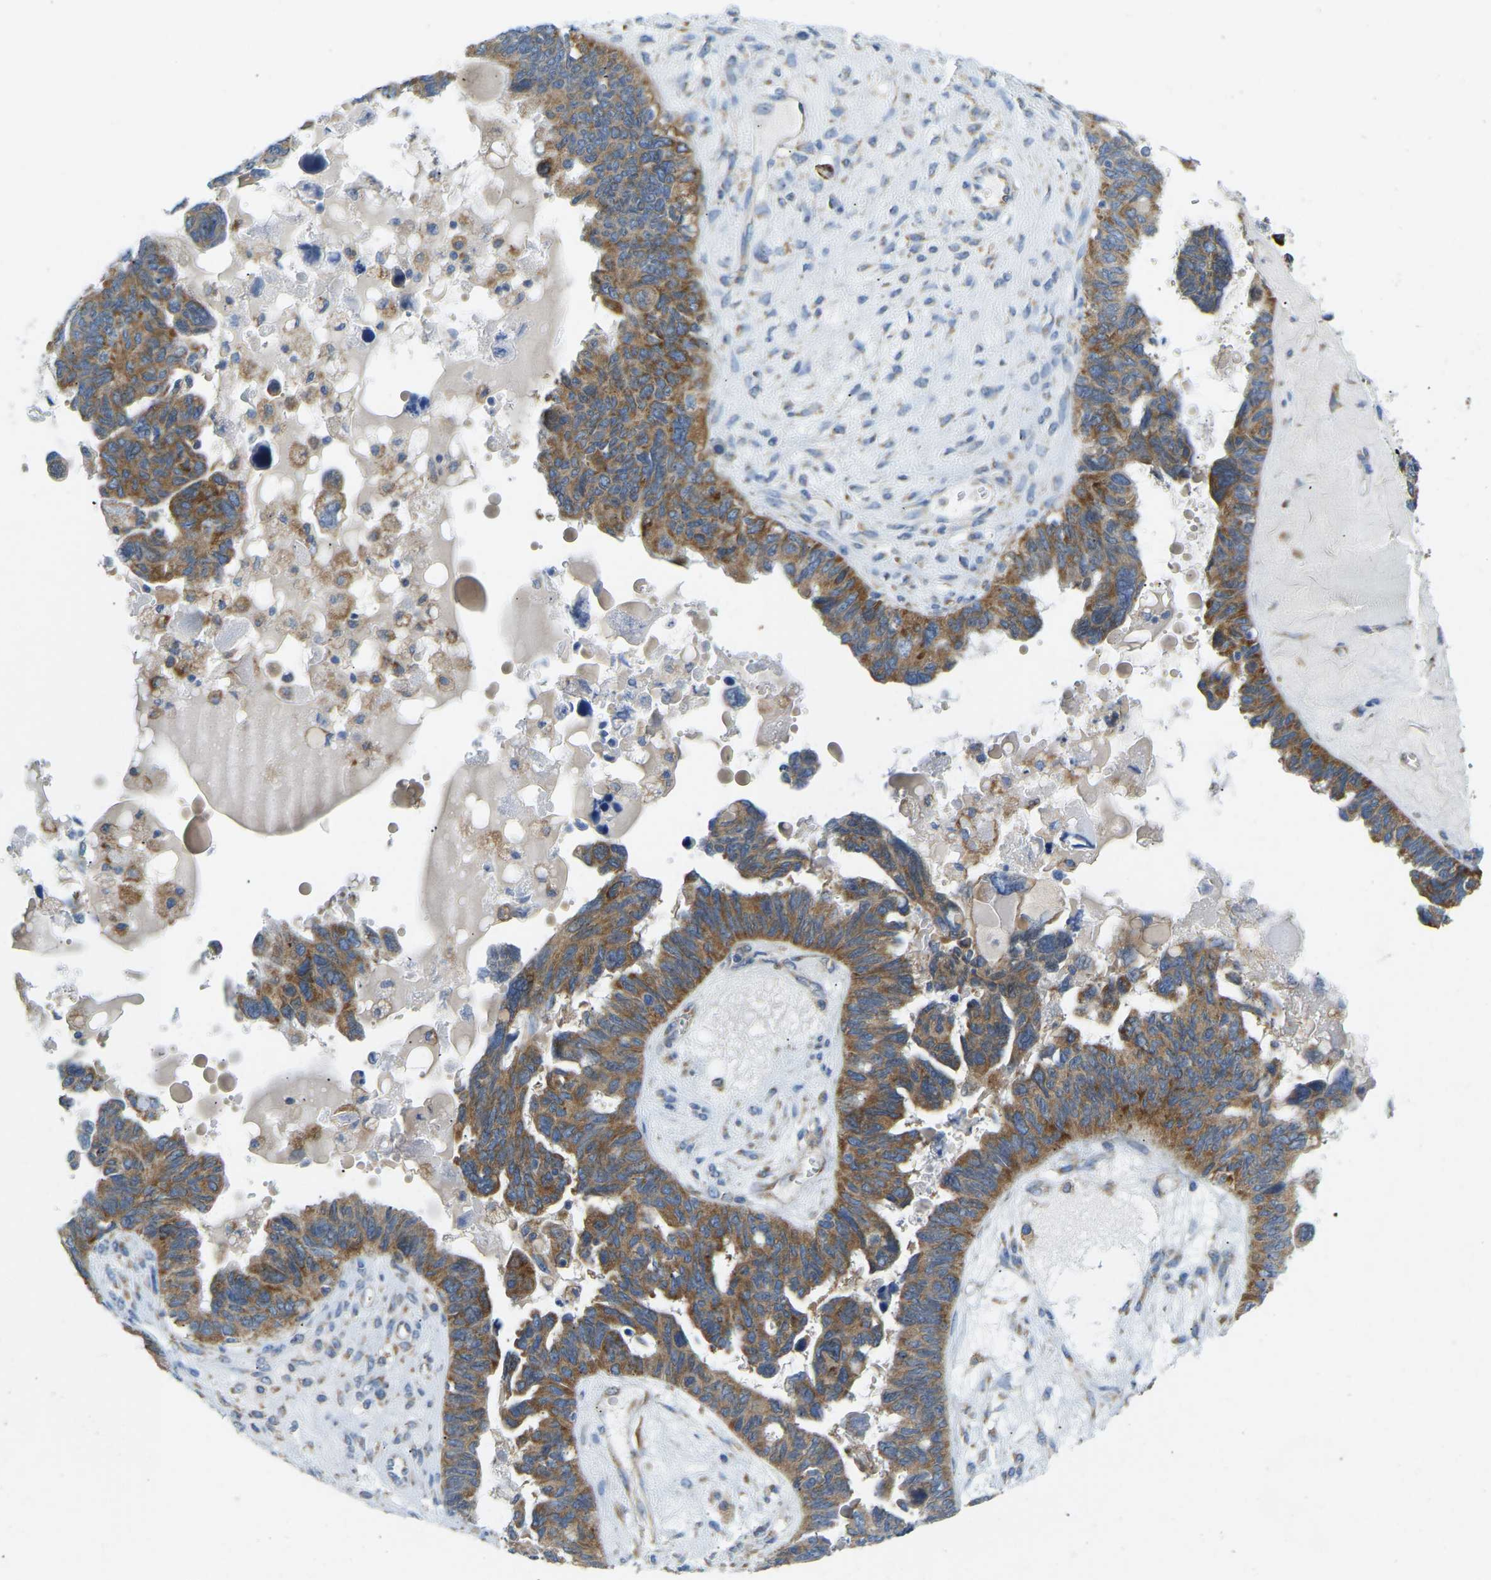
{"staining": {"intensity": "moderate", "quantity": ">75%", "location": "cytoplasmic/membranous"}, "tissue": "ovarian cancer", "cell_type": "Tumor cells", "image_type": "cancer", "snomed": [{"axis": "morphology", "description": "Cystadenocarcinoma, serous, NOS"}, {"axis": "topography", "description": "Ovary"}], "caption": "DAB immunohistochemical staining of ovarian cancer exhibits moderate cytoplasmic/membranous protein expression in about >75% of tumor cells.", "gene": "SND1", "patient": {"sex": "female", "age": 79}}